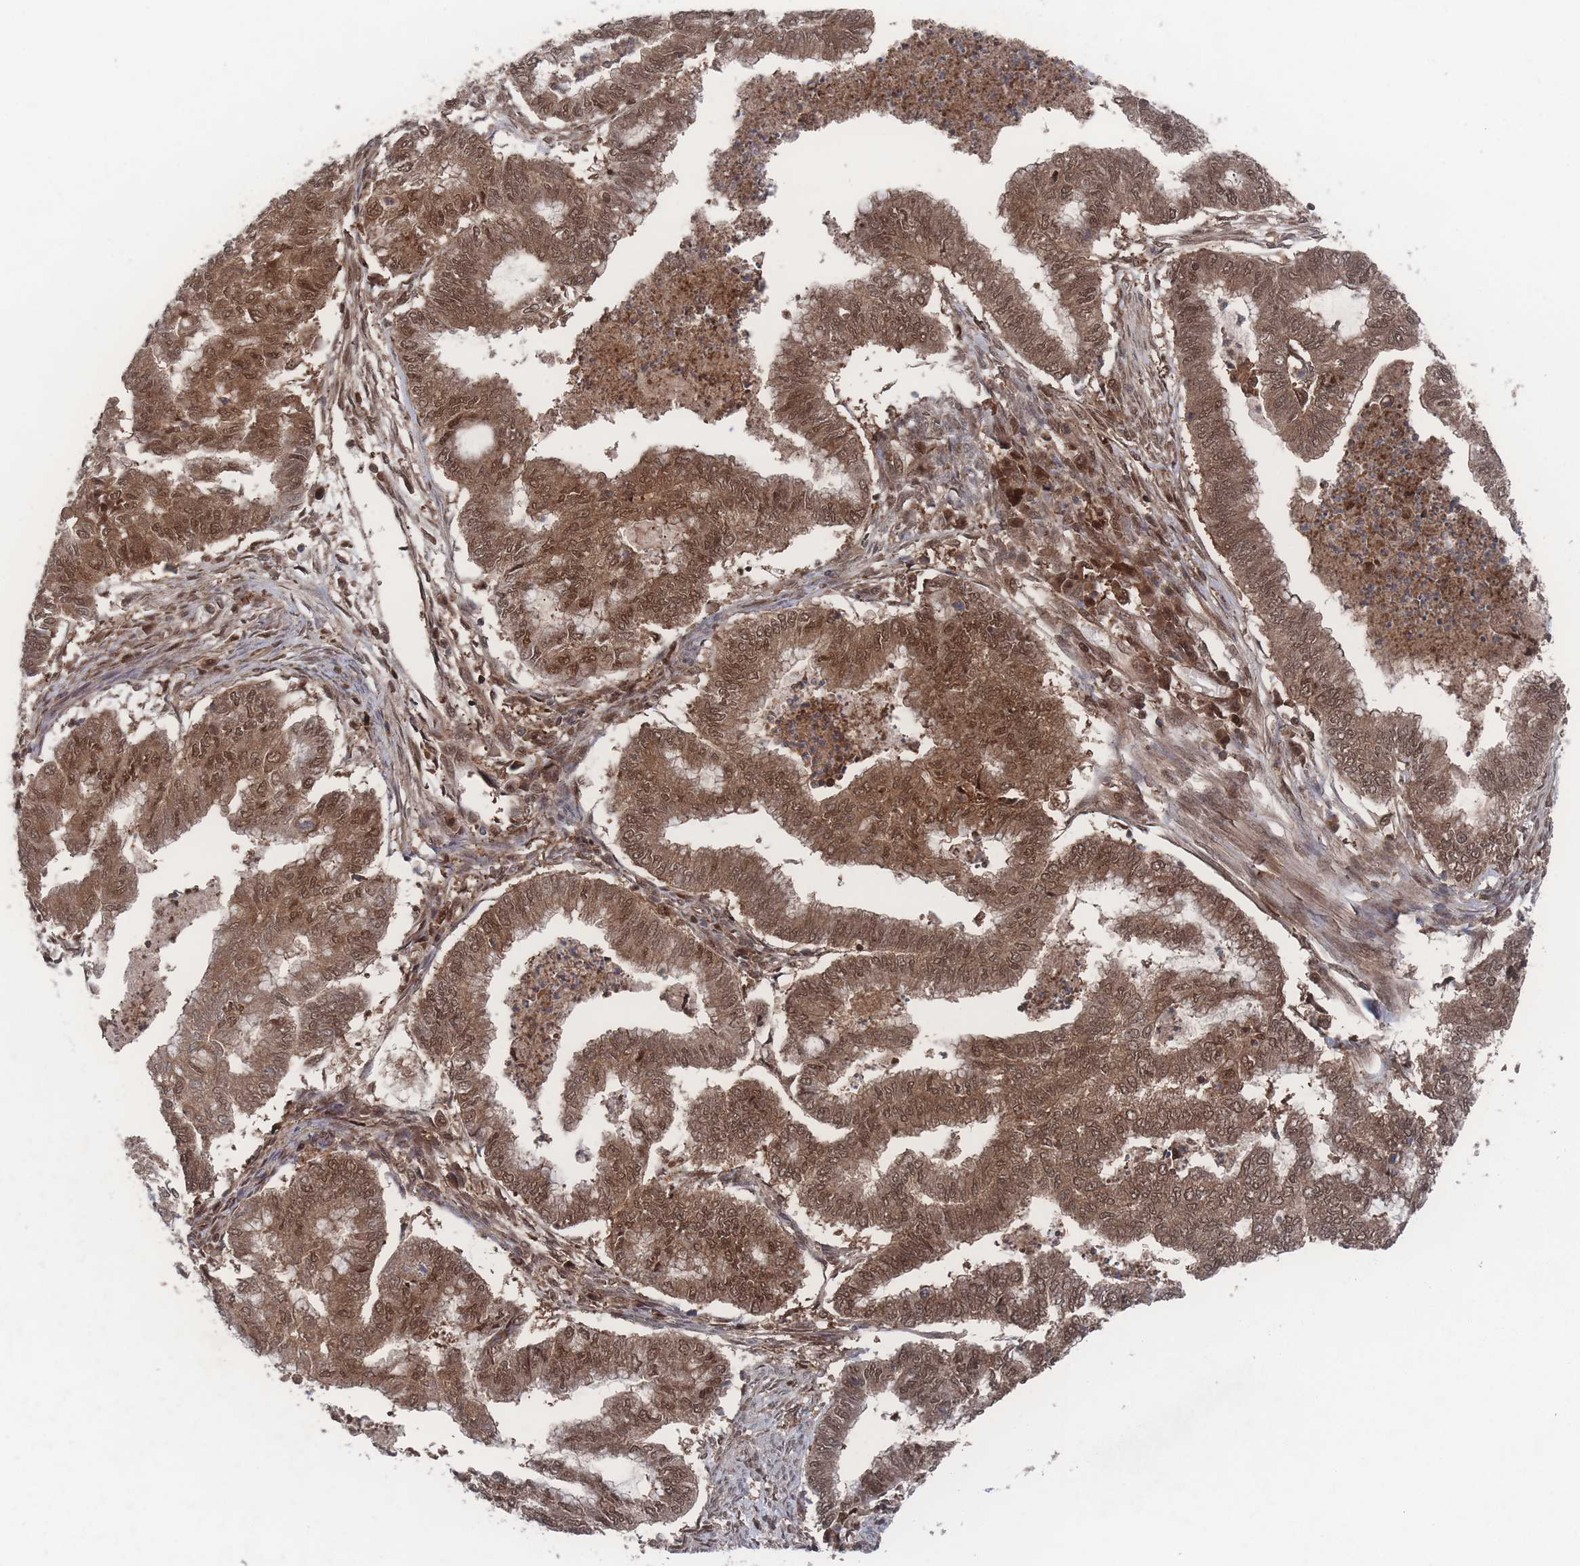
{"staining": {"intensity": "moderate", "quantity": ">75%", "location": "cytoplasmic/membranous,nuclear"}, "tissue": "endometrial cancer", "cell_type": "Tumor cells", "image_type": "cancer", "snomed": [{"axis": "morphology", "description": "Adenocarcinoma, NOS"}, {"axis": "topography", "description": "Endometrium"}], "caption": "Immunohistochemistry of human endometrial adenocarcinoma displays medium levels of moderate cytoplasmic/membranous and nuclear positivity in about >75% of tumor cells.", "gene": "PSMA1", "patient": {"sex": "female", "age": 79}}